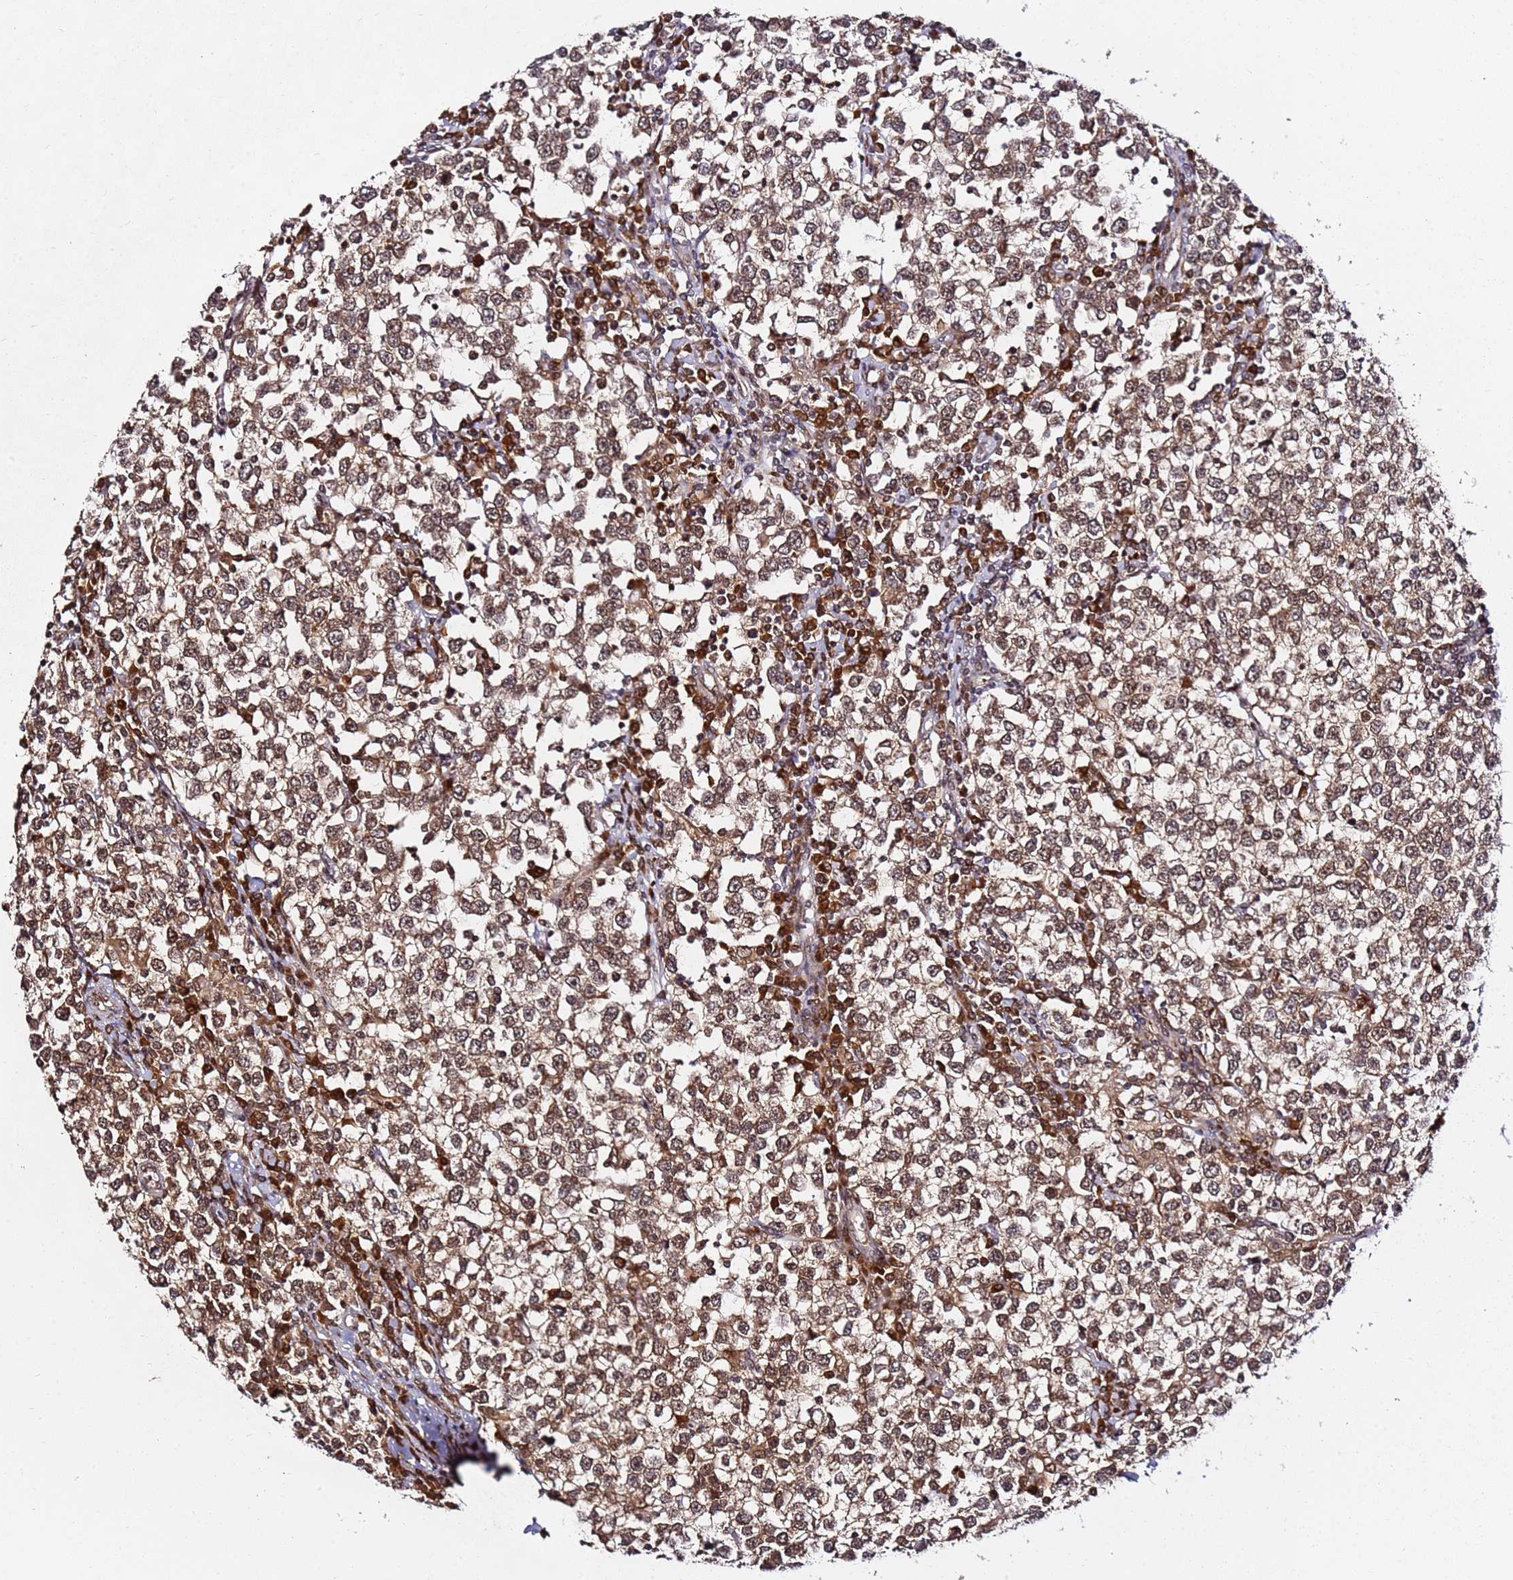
{"staining": {"intensity": "moderate", "quantity": ">75%", "location": "cytoplasmic/membranous,nuclear"}, "tissue": "testis cancer", "cell_type": "Tumor cells", "image_type": "cancer", "snomed": [{"axis": "morphology", "description": "Seminoma, NOS"}, {"axis": "topography", "description": "Testis"}], "caption": "The image displays immunohistochemical staining of testis seminoma. There is moderate cytoplasmic/membranous and nuclear expression is identified in approximately >75% of tumor cells.", "gene": "RGS18", "patient": {"sex": "male", "age": 65}}